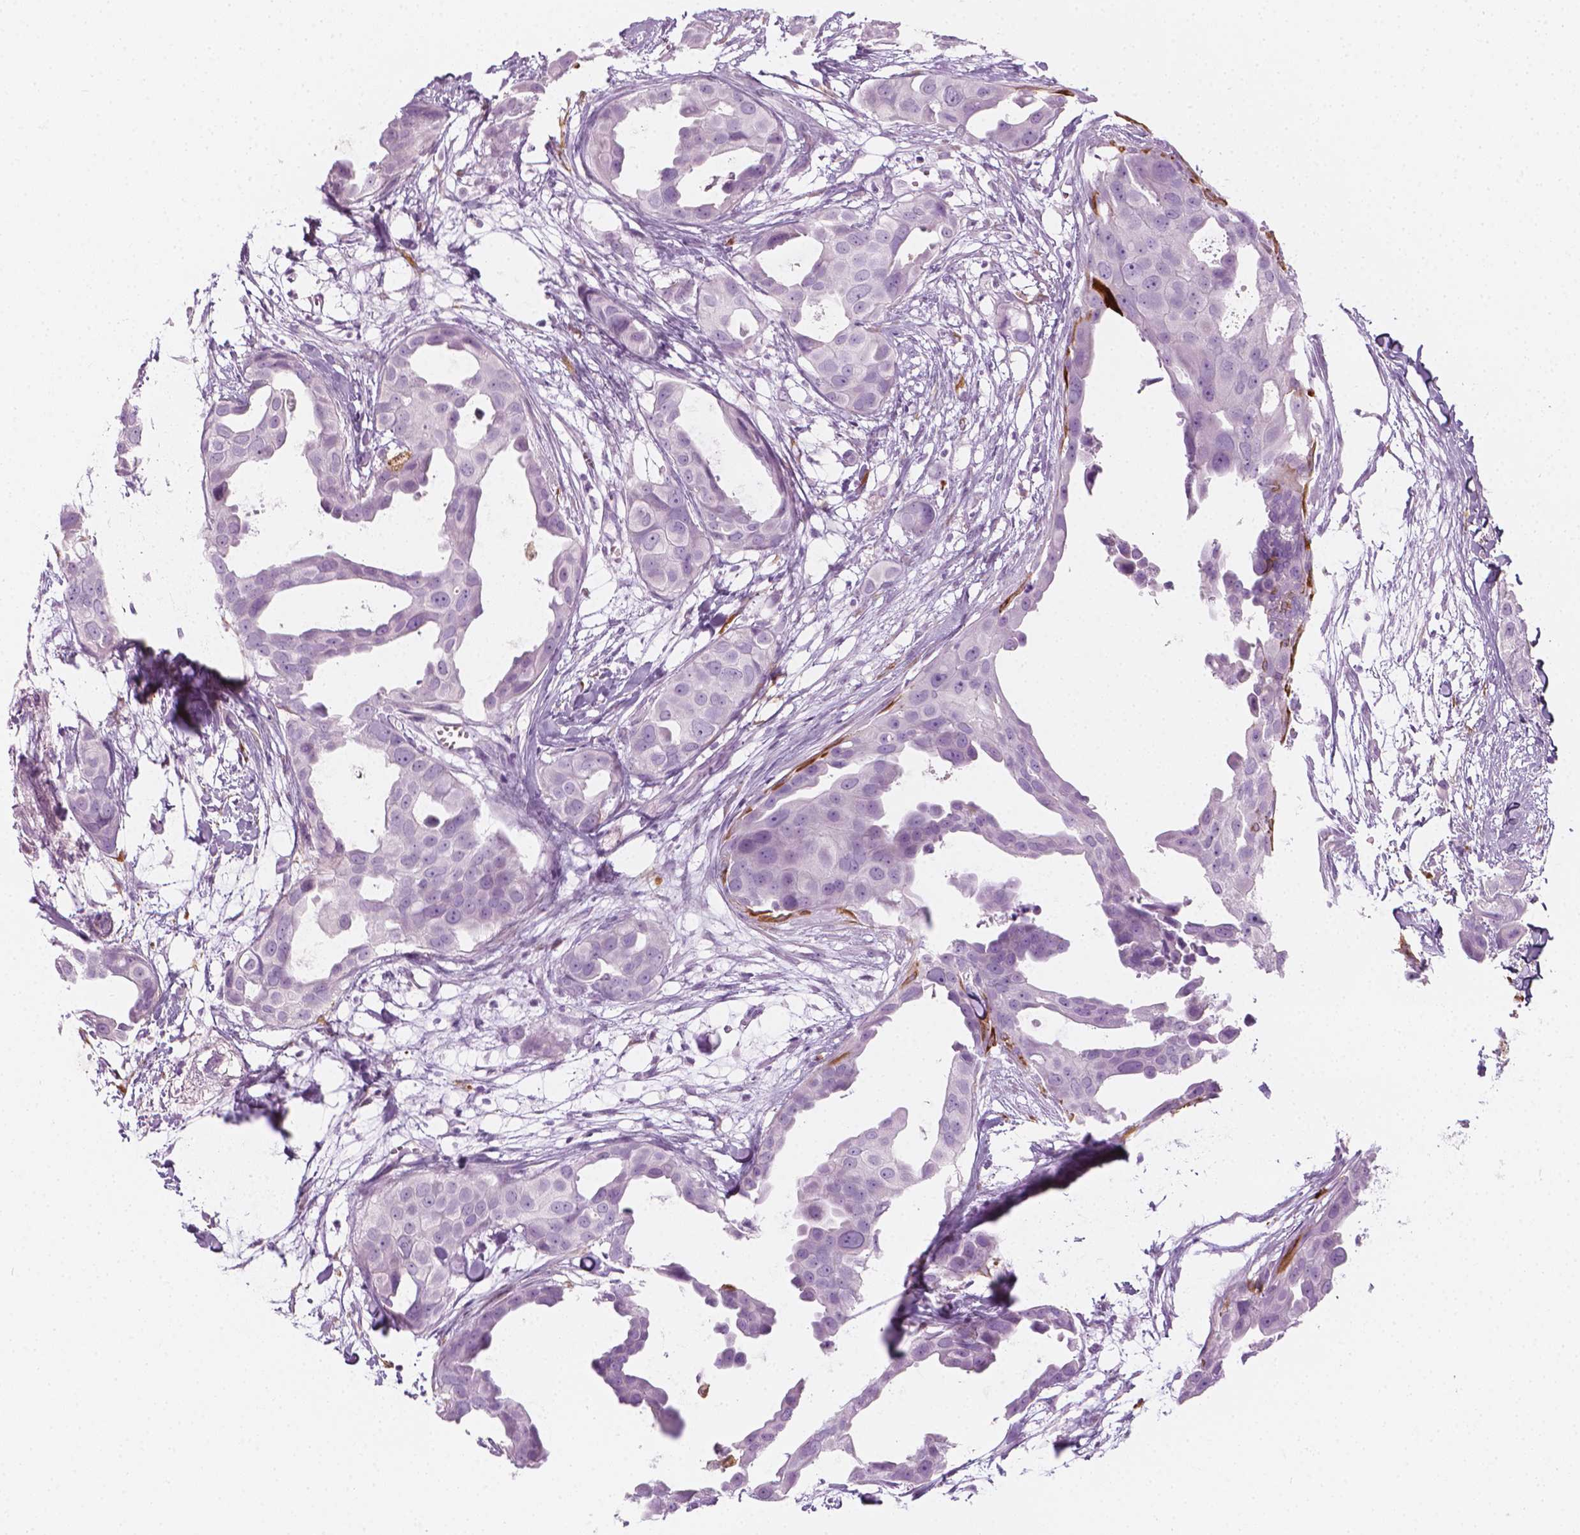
{"staining": {"intensity": "negative", "quantity": "none", "location": "none"}, "tissue": "breast cancer", "cell_type": "Tumor cells", "image_type": "cancer", "snomed": [{"axis": "morphology", "description": "Duct carcinoma"}, {"axis": "topography", "description": "Breast"}], "caption": "Tumor cells are negative for protein expression in human infiltrating ductal carcinoma (breast).", "gene": "CES1", "patient": {"sex": "female", "age": 38}}